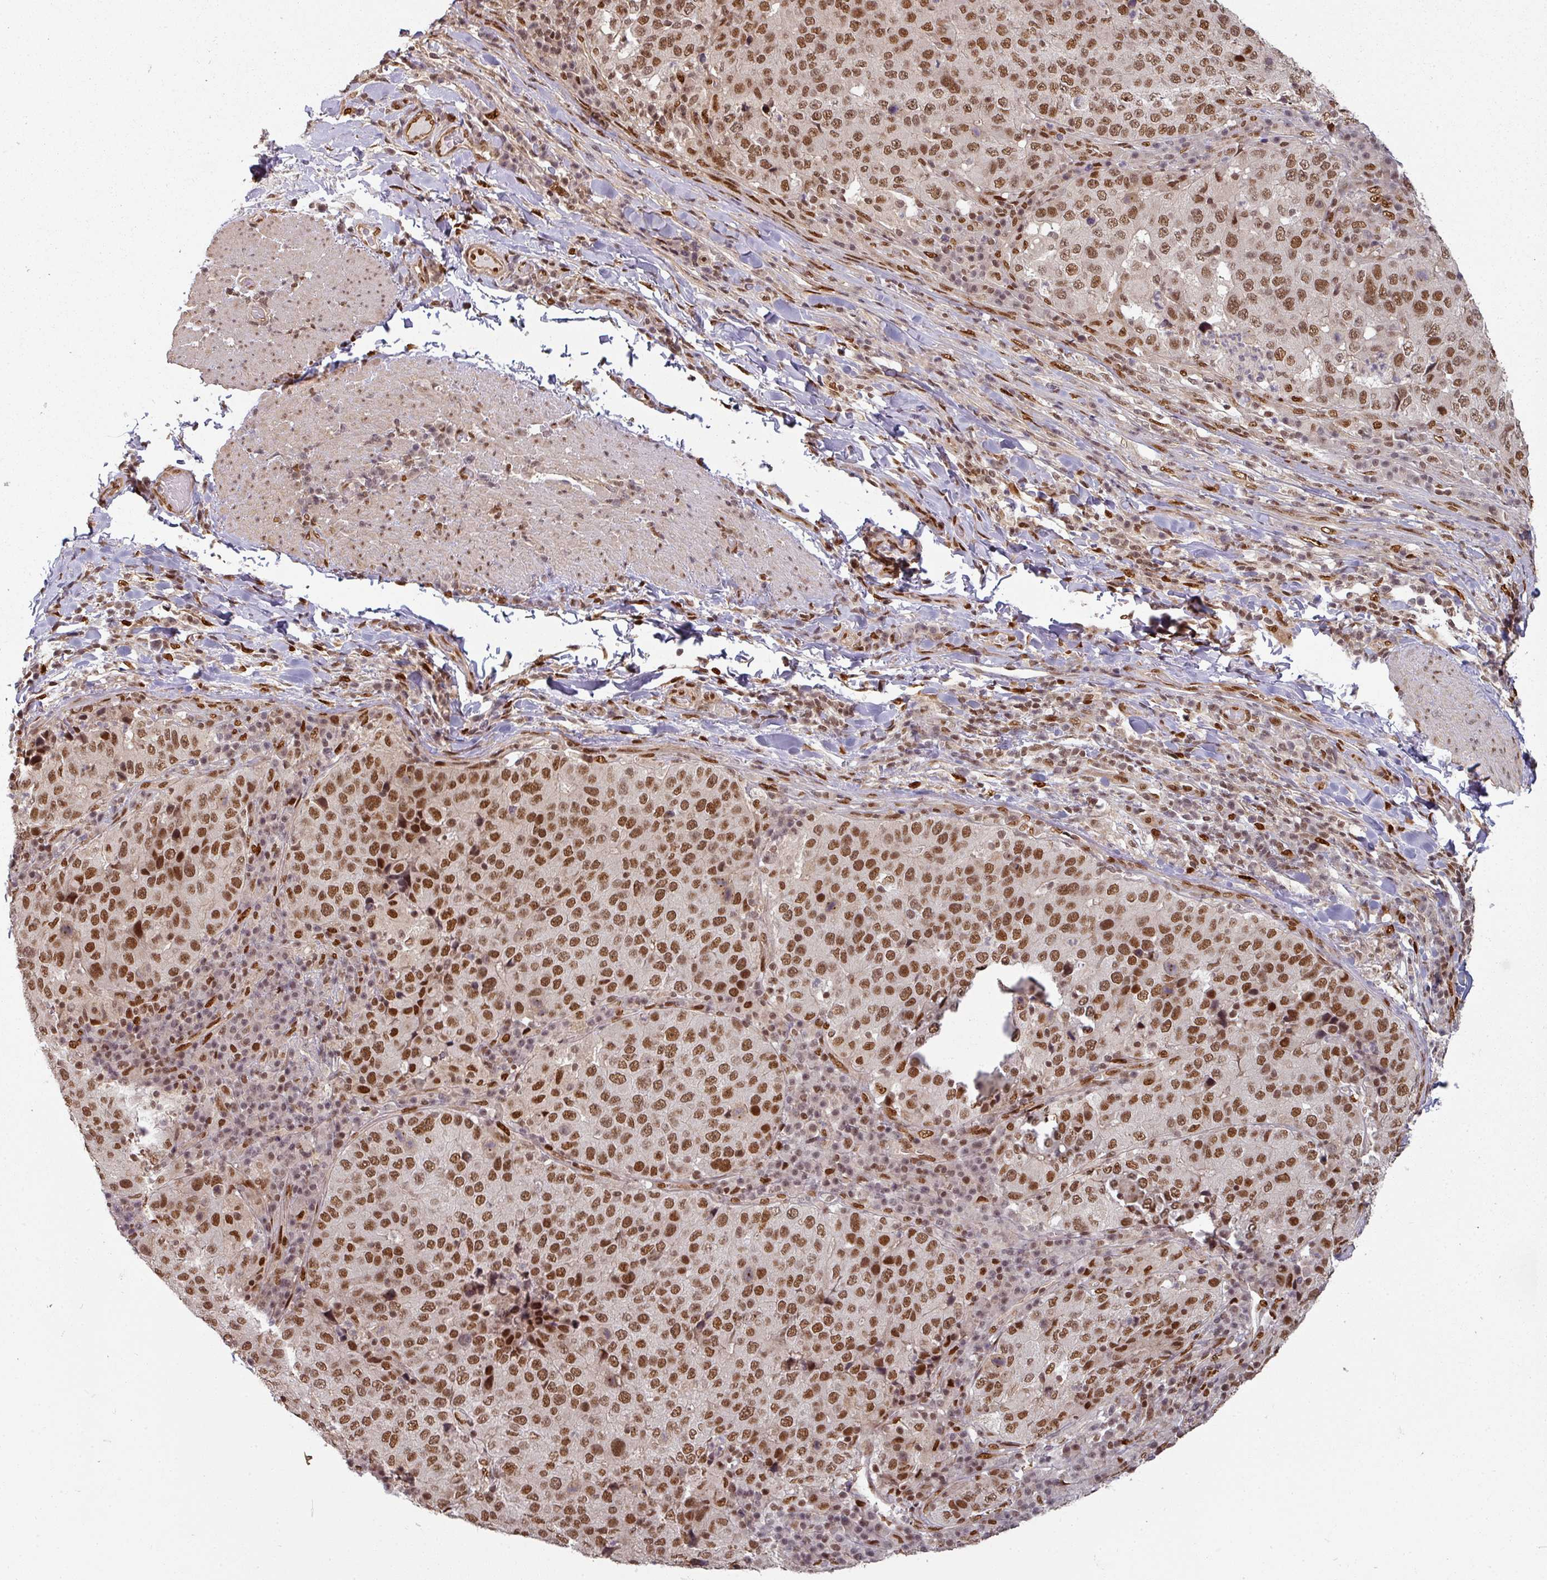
{"staining": {"intensity": "moderate", "quantity": ">75%", "location": "nuclear"}, "tissue": "stomach cancer", "cell_type": "Tumor cells", "image_type": "cancer", "snomed": [{"axis": "morphology", "description": "Adenocarcinoma, NOS"}, {"axis": "topography", "description": "Stomach"}], "caption": "A high-resolution image shows IHC staining of stomach adenocarcinoma, which exhibits moderate nuclear staining in approximately >75% of tumor cells.", "gene": "SIK3", "patient": {"sex": "male", "age": 71}}